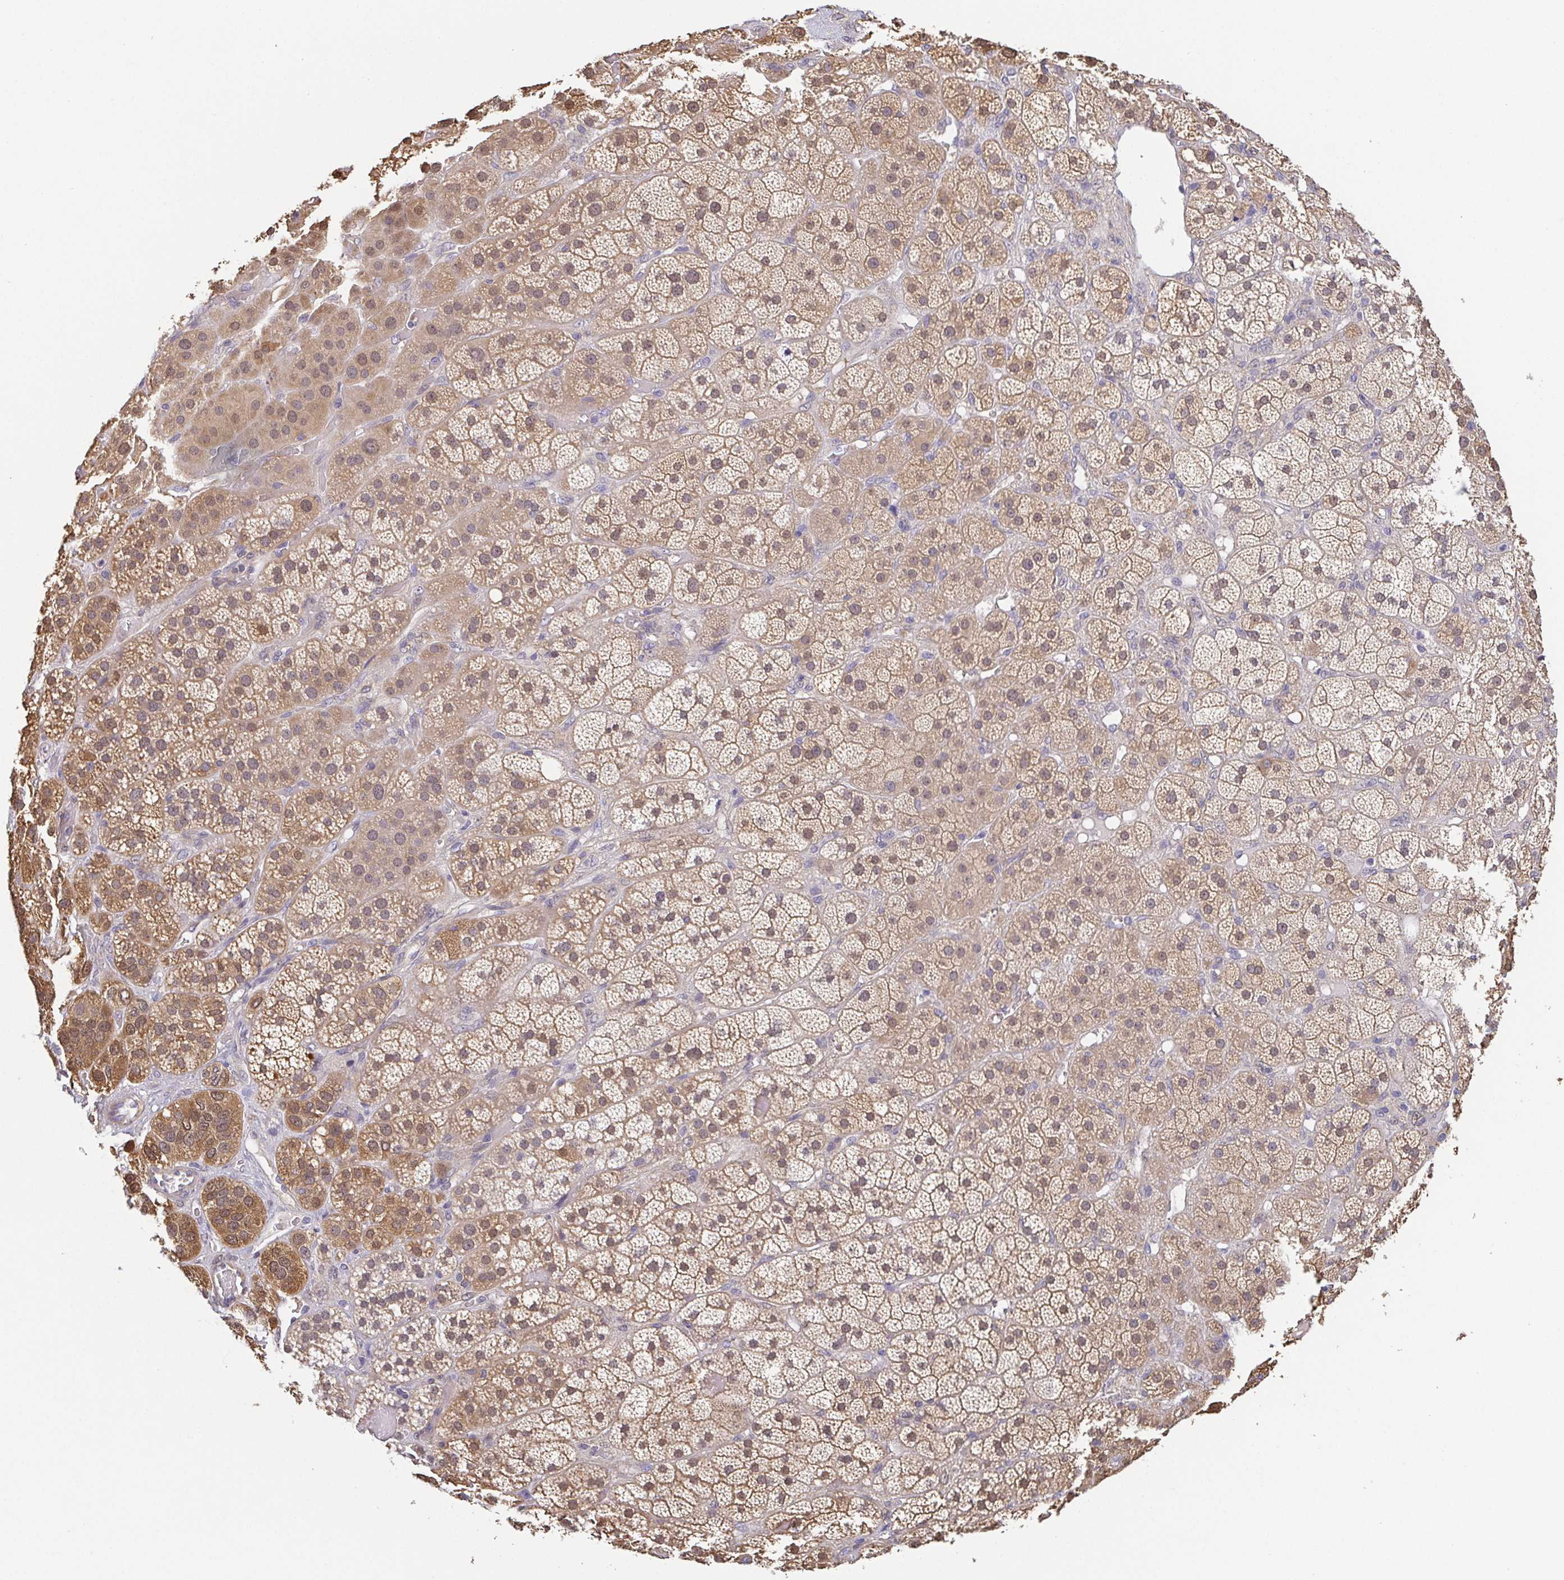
{"staining": {"intensity": "moderate", "quantity": "25%-75%", "location": "cytoplasmic/membranous,nuclear"}, "tissue": "adrenal gland", "cell_type": "Glandular cells", "image_type": "normal", "snomed": [{"axis": "morphology", "description": "Normal tissue, NOS"}, {"axis": "topography", "description": "Adrenal gland"}], "caption": "Immunohistochemical staining of benign human adrenal gland shows moderate cytoplasmic/membranous,nuclear protein staining in approximately 25%-75% of glandular cells. The staining is performed using DAB (3,3'-diaminobenzidine) brown chromogen to label protein expression. The nuclei are counter-stained blue using hematoxylin.", "gene": "BCL2L1", "patient": {"sex": "male", "age": 57}}